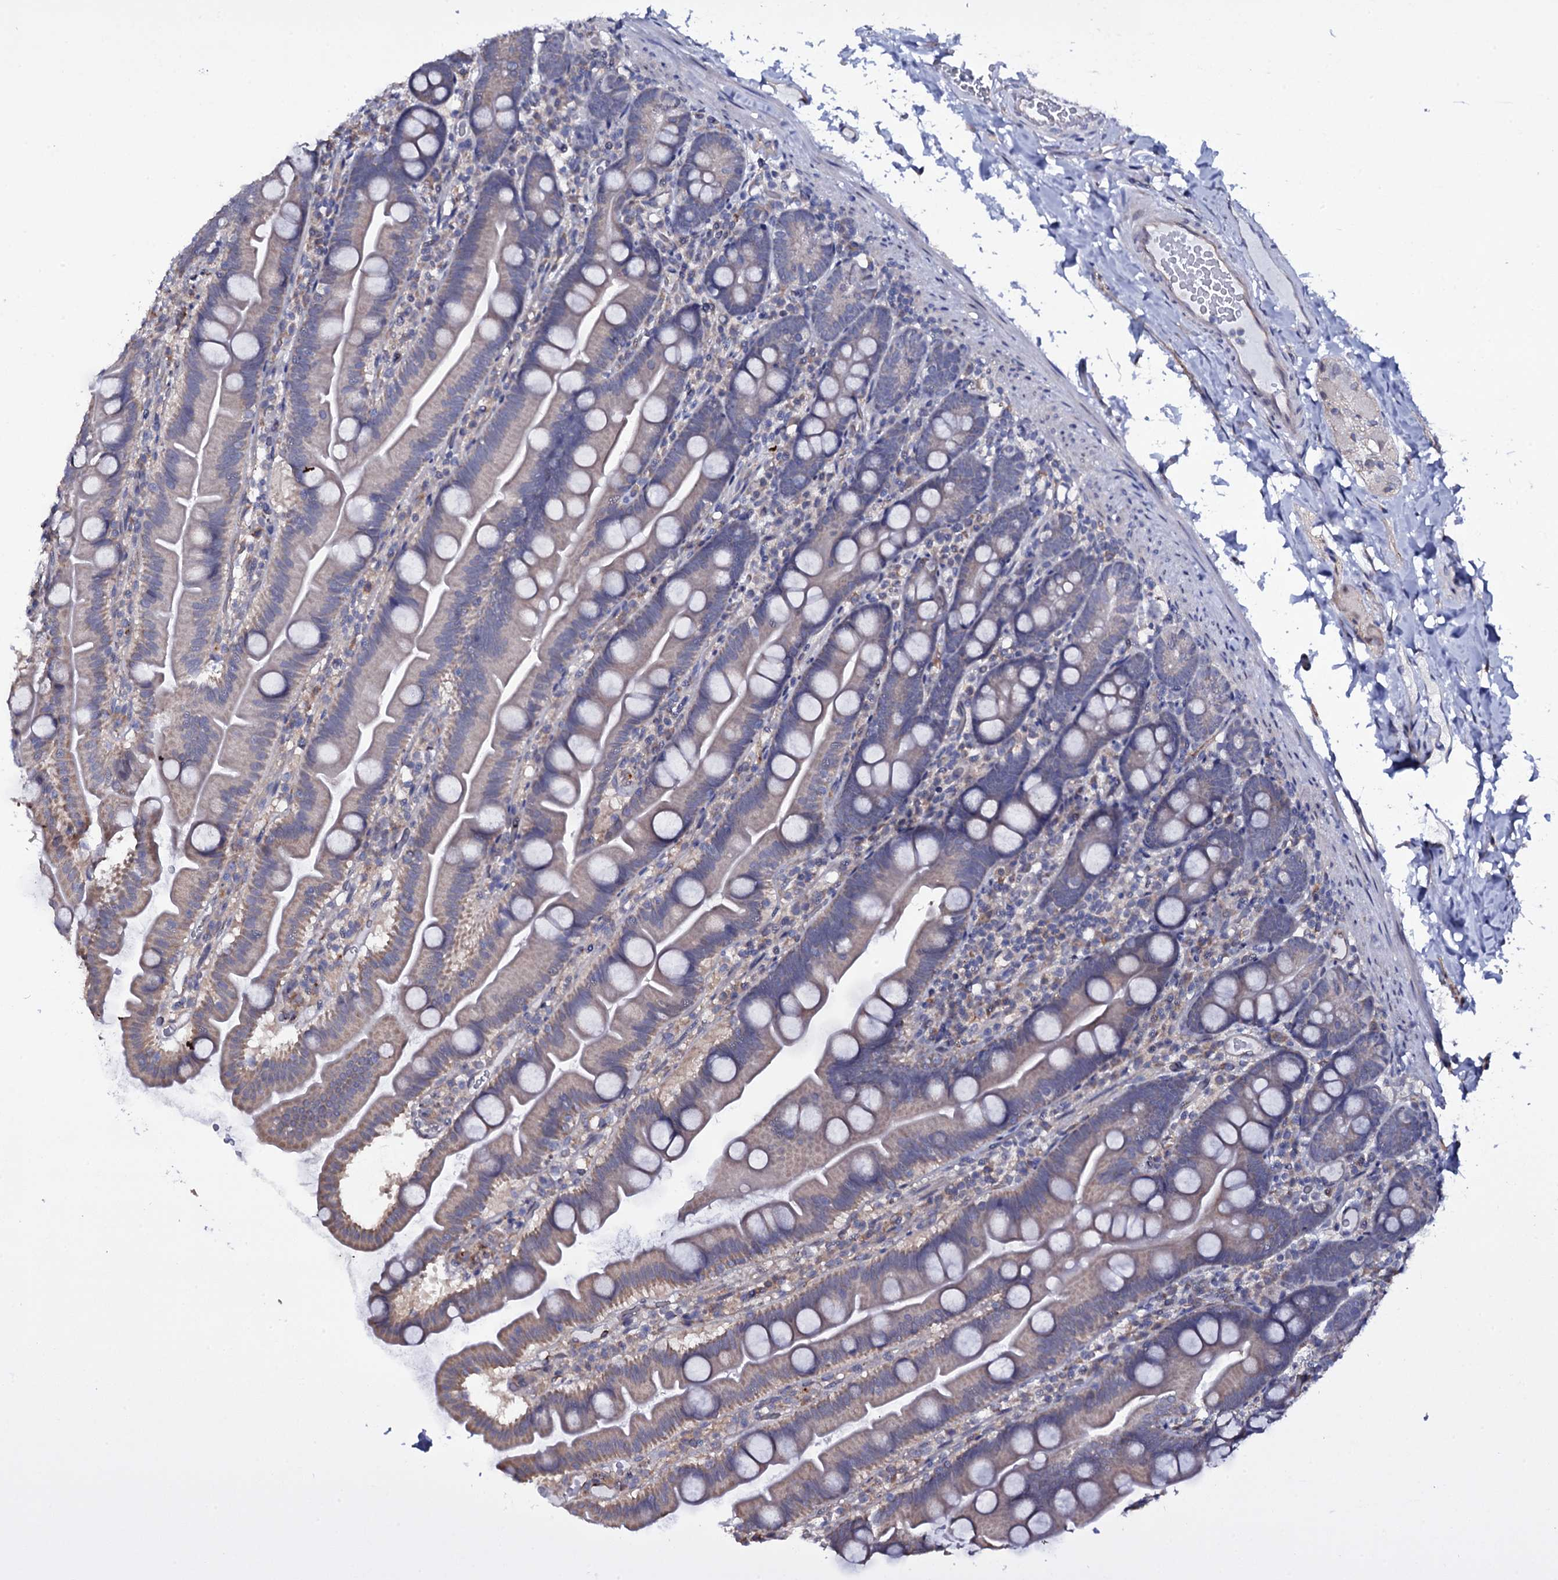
{"staining": {"intensity": "weak", "quantity": "<25%", "location": "cytoplasmic/membranous"}, "tissue": "small intestine", "cell_type": "Glandular cells", "image_type": "normal", "snomed": [{"axis": "morphology", "description": "Normal tissue, NOS"}, {"axis": "topography", "description": "Small intestine"}], "caption": "Immunohistochemistry (IHC) of benign small intestine reveals no positivity in glandular cells. (DAB (3,3'-diaminobenzidine) immunohistochemistry (IHC), high magnification).", "gene": "GAREM1", "patient": {"sex": "female", "age": 68}}